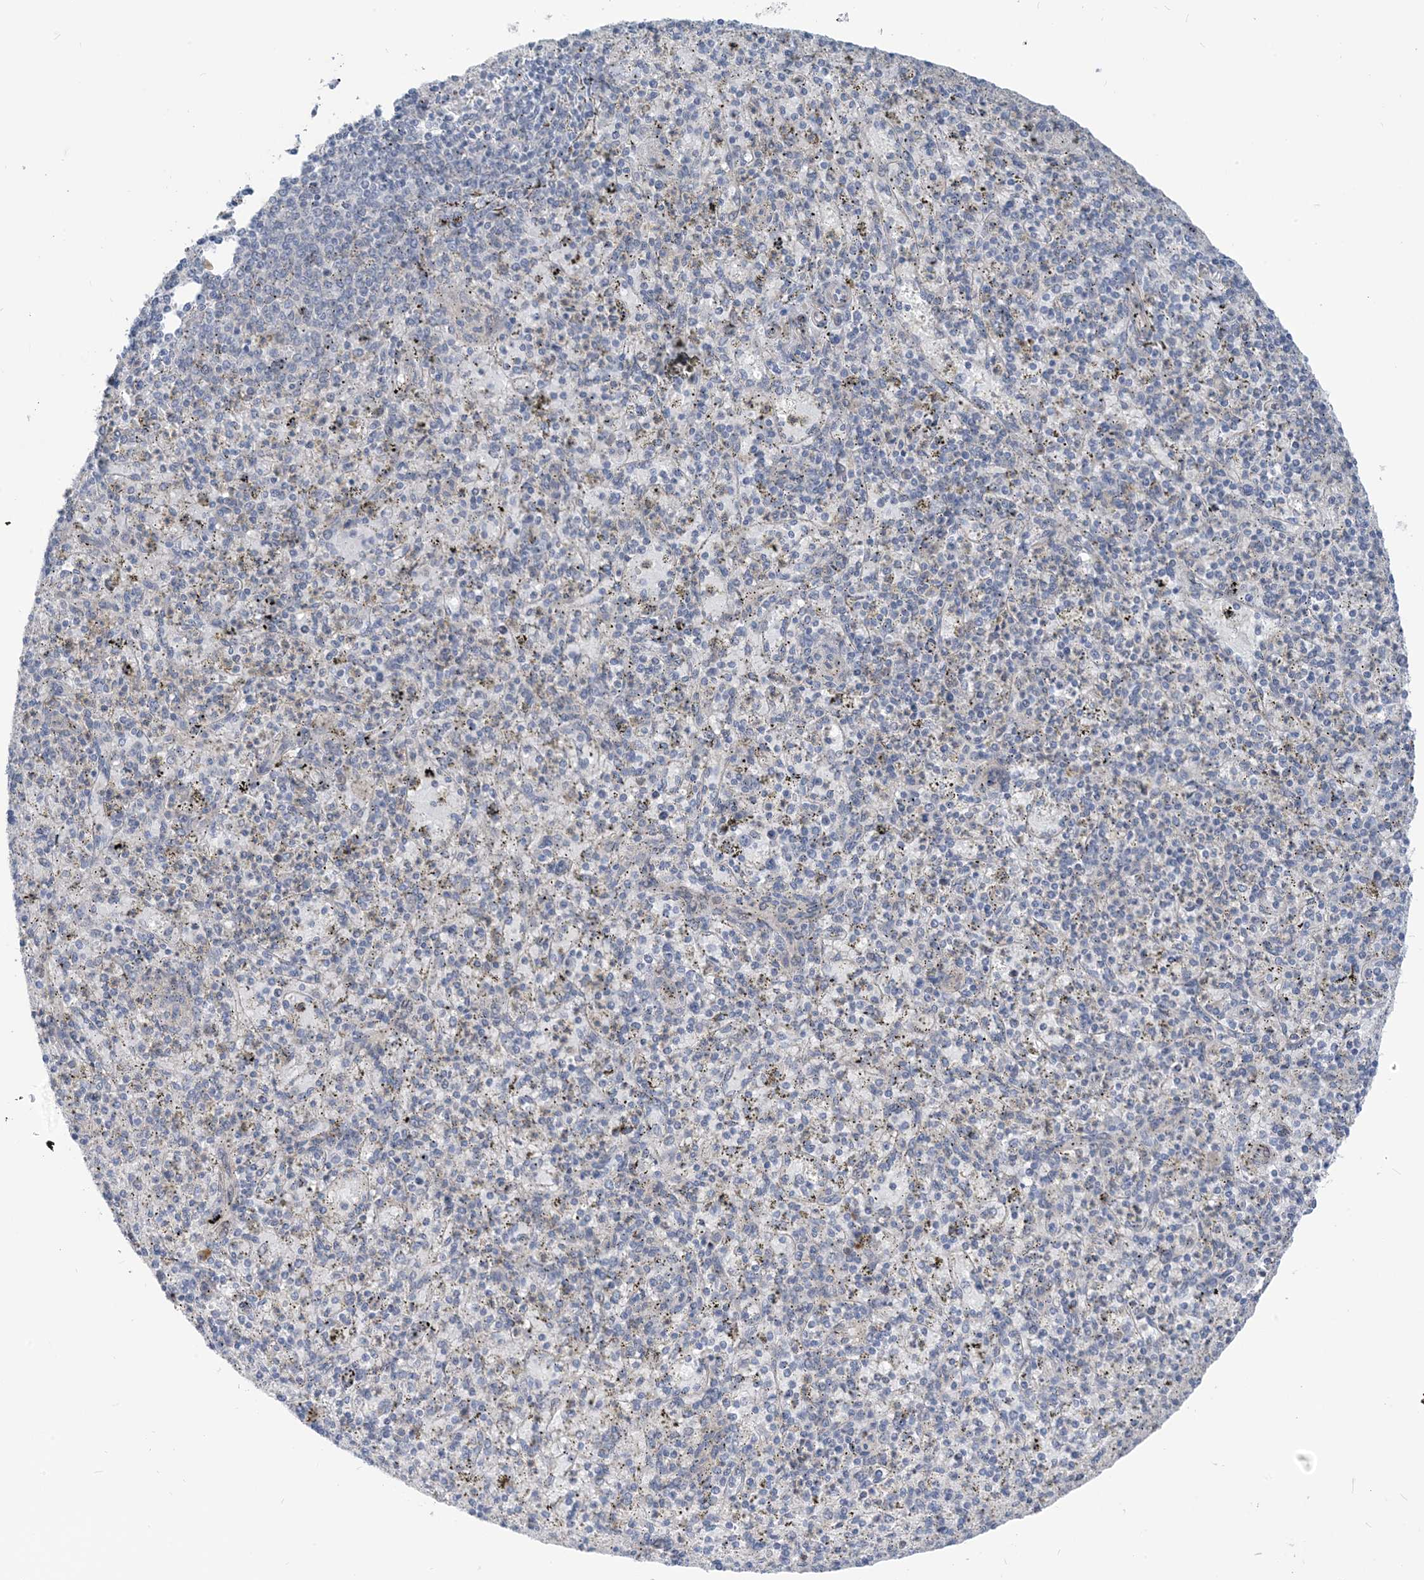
{"staining": {"intensity": "negative", "quantity": "none", "location": "none"}, "tissue": "spleen", "cell_type": "Cells in red pulp", "image_type": "normal", "snomed": [{"axis": "morphology", "description": "Normal tissue, NOS"}, {"axis": "topography", "description": "Spleen"}], "caption": "Immunohistochemistry histopathology image of unremarkable spleen: spleen stained with DAB reveals no significant protein expression in cells in red pulp.", "gene": "PLEKHA3", "patient": {"sex": "male", "age": 72}}